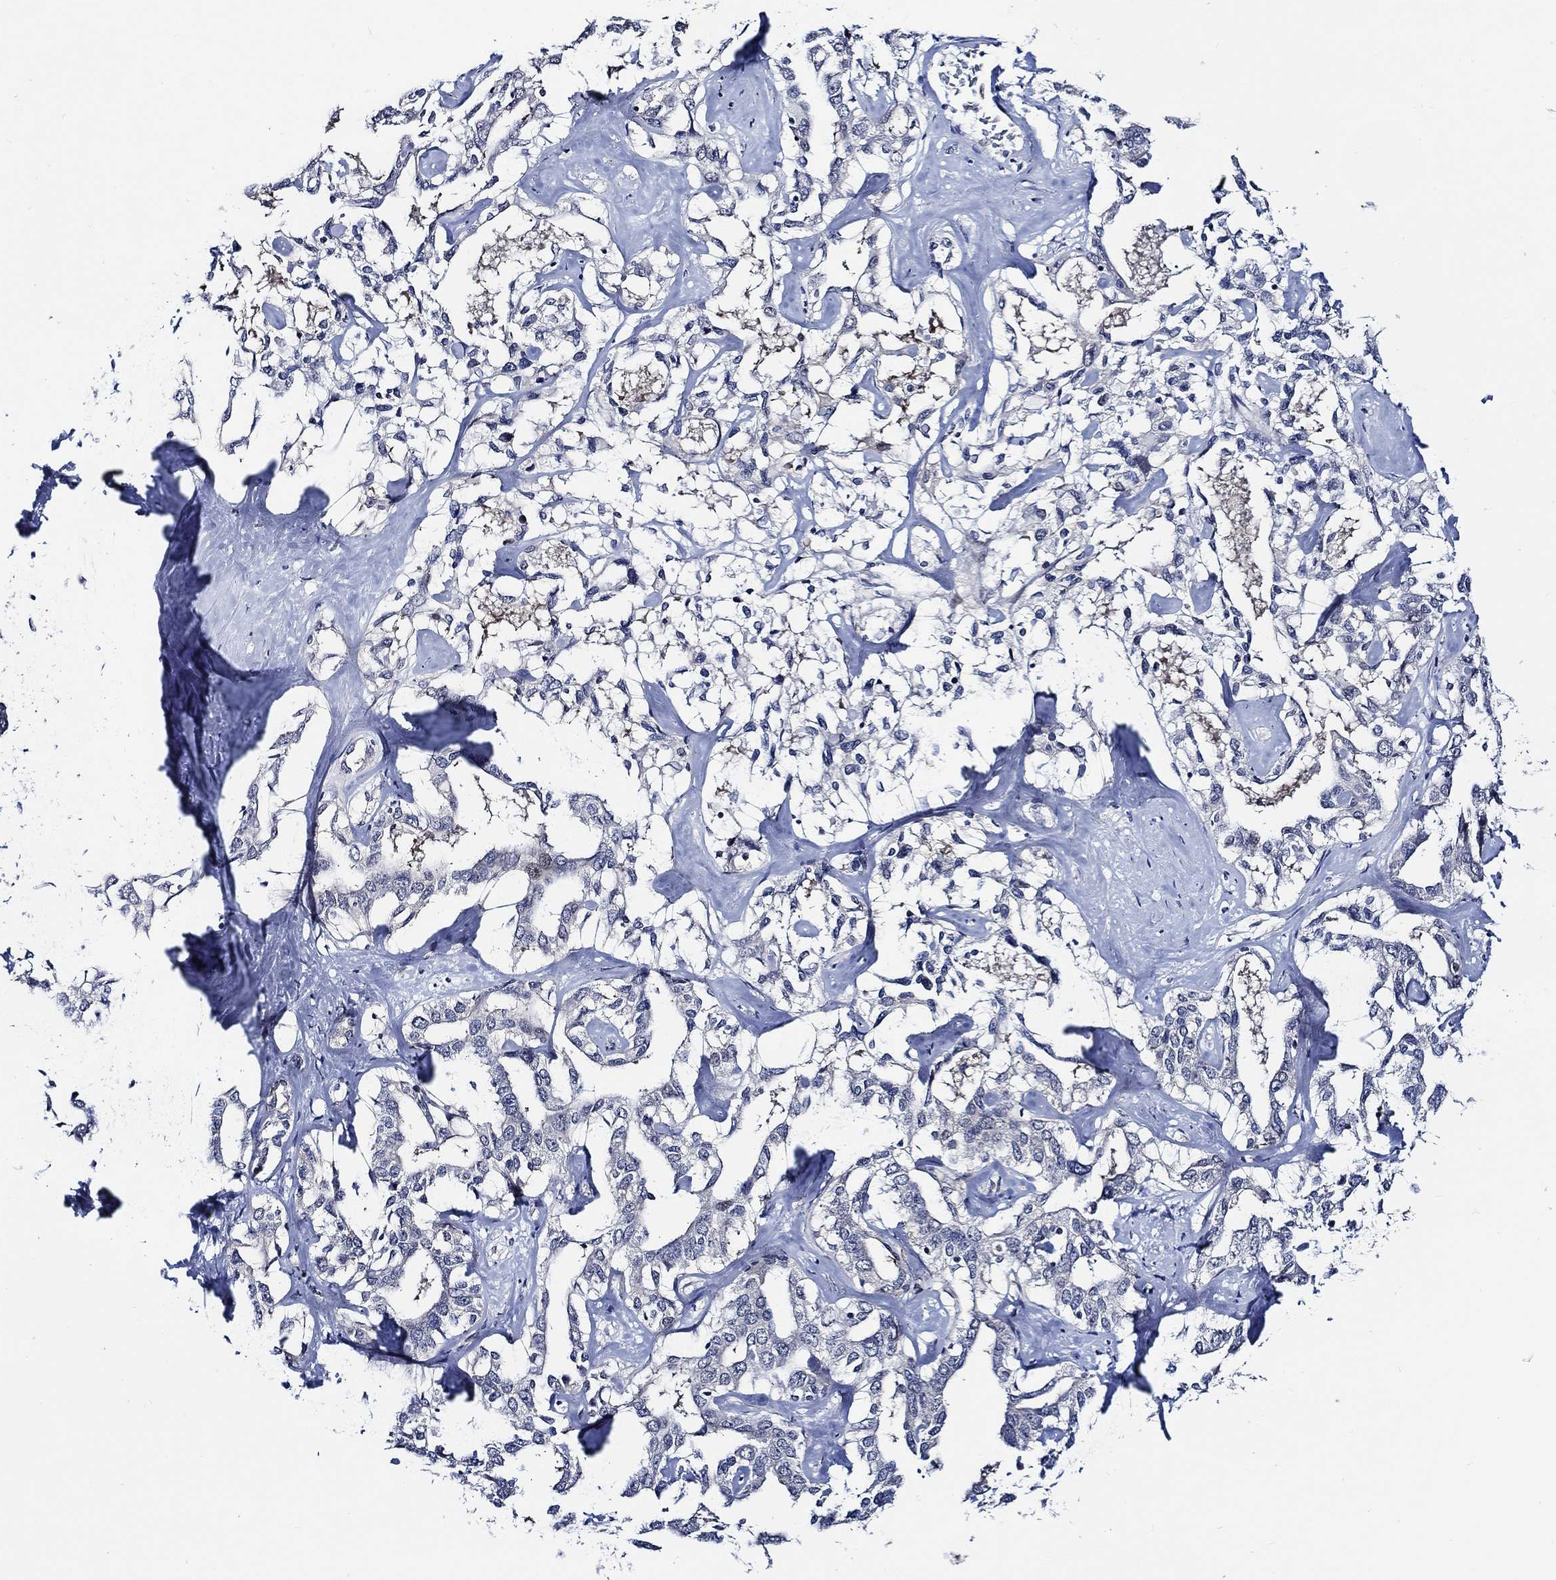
{"staining": {"intensity": "negative", "quantity": "none", "location": "none"}, "tissue": "liver cancer", "cell_type": "Tumor cells", "image_type": "cancer", "snomed": [{"axis": "morphology", "description": "Cholangiocarcinoma"}, {"axis": "topography", "description": "Liver"}], "caption": "The image shows no significant expression in tumor cells of liver cancer (cholangiocarcinoma). (Immunohistochemistry, brightfield microscopy, high magnification).", "gene": "C8orf48", "patient": {"sex": "male", "age": 59}}